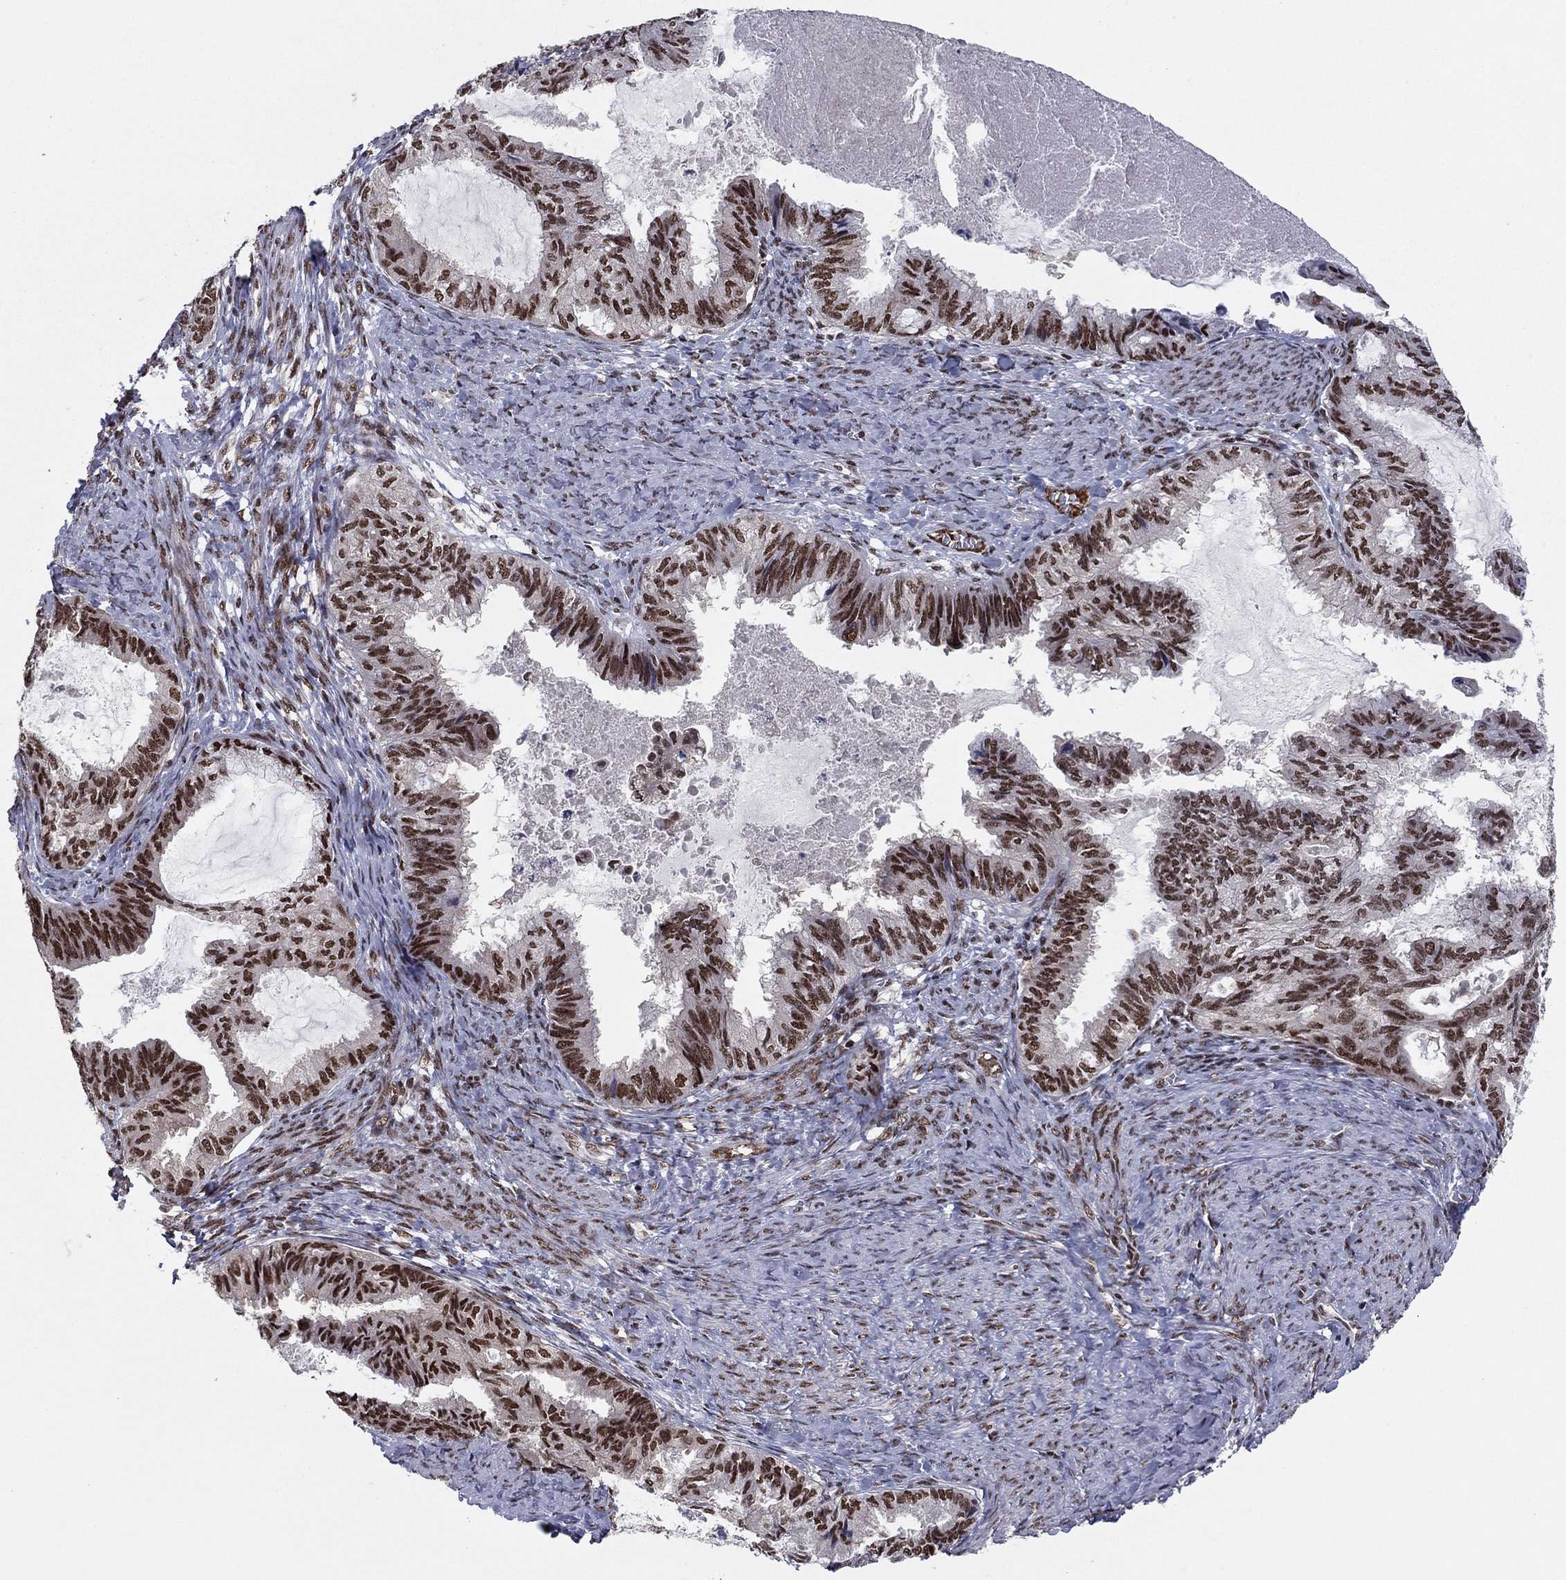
{"staining": {"intensity": "strong", "quantity": "25%-75%", "location": "nuclear"}, "tissue": "endometrial cancer", "cell_type": "Tumor cells", "image_type": "cancer", "snomed": [{"axis": "morphology", "description": "Adenocarcinoma, NOS"}, {"axis": "topography", "description": "Endometrium"}], "caption": "About 25%-75% of tumor cells in adenocarcinoma (endometrial) exhibit strong nuclear protein expression as visualized by brown immunohistochemical staining.", "gene": "USP54", "patient": {"sex": "female", "age": 86}}